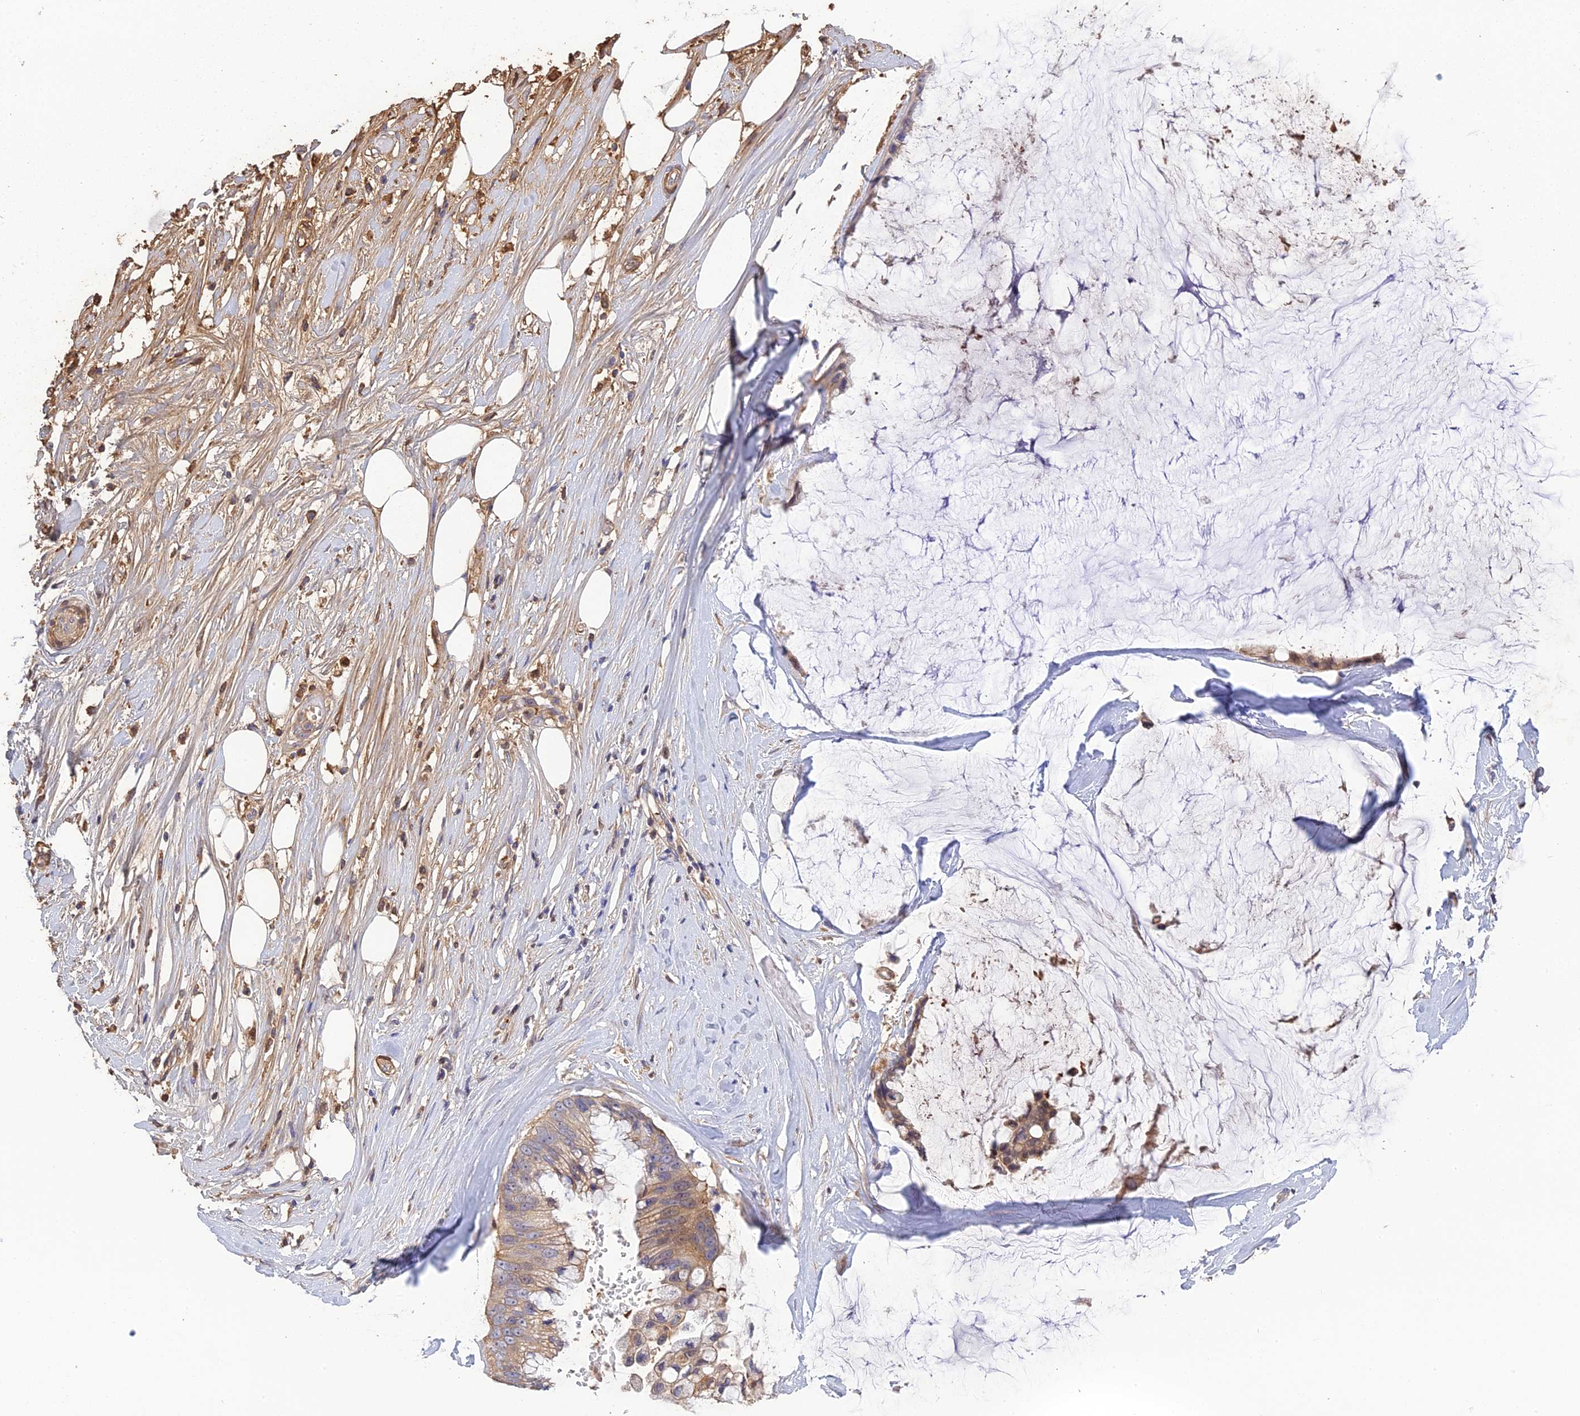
{"staining": {"intensity": "moderate", "quantity": ">75%", "location": "cytoplasmic/membranous"}, "tissue": "ovarian cancer", "cell_type": "Tumor cells", "image_type": "cancer", "snomed": [{"axis": "morphology", "description": "Cystadenocarcinoma, mucinous, NOS"}, {"axis": "topography", "description": "Ovary"}], "caption": "Mucinous cystadenocarcinoma (ovarian) stained for a protein shows moderate cytoplasmic/membranous positivity in tumor cells.", "gene": "PZP", "patient": {"sex": "female", "age": 39}}